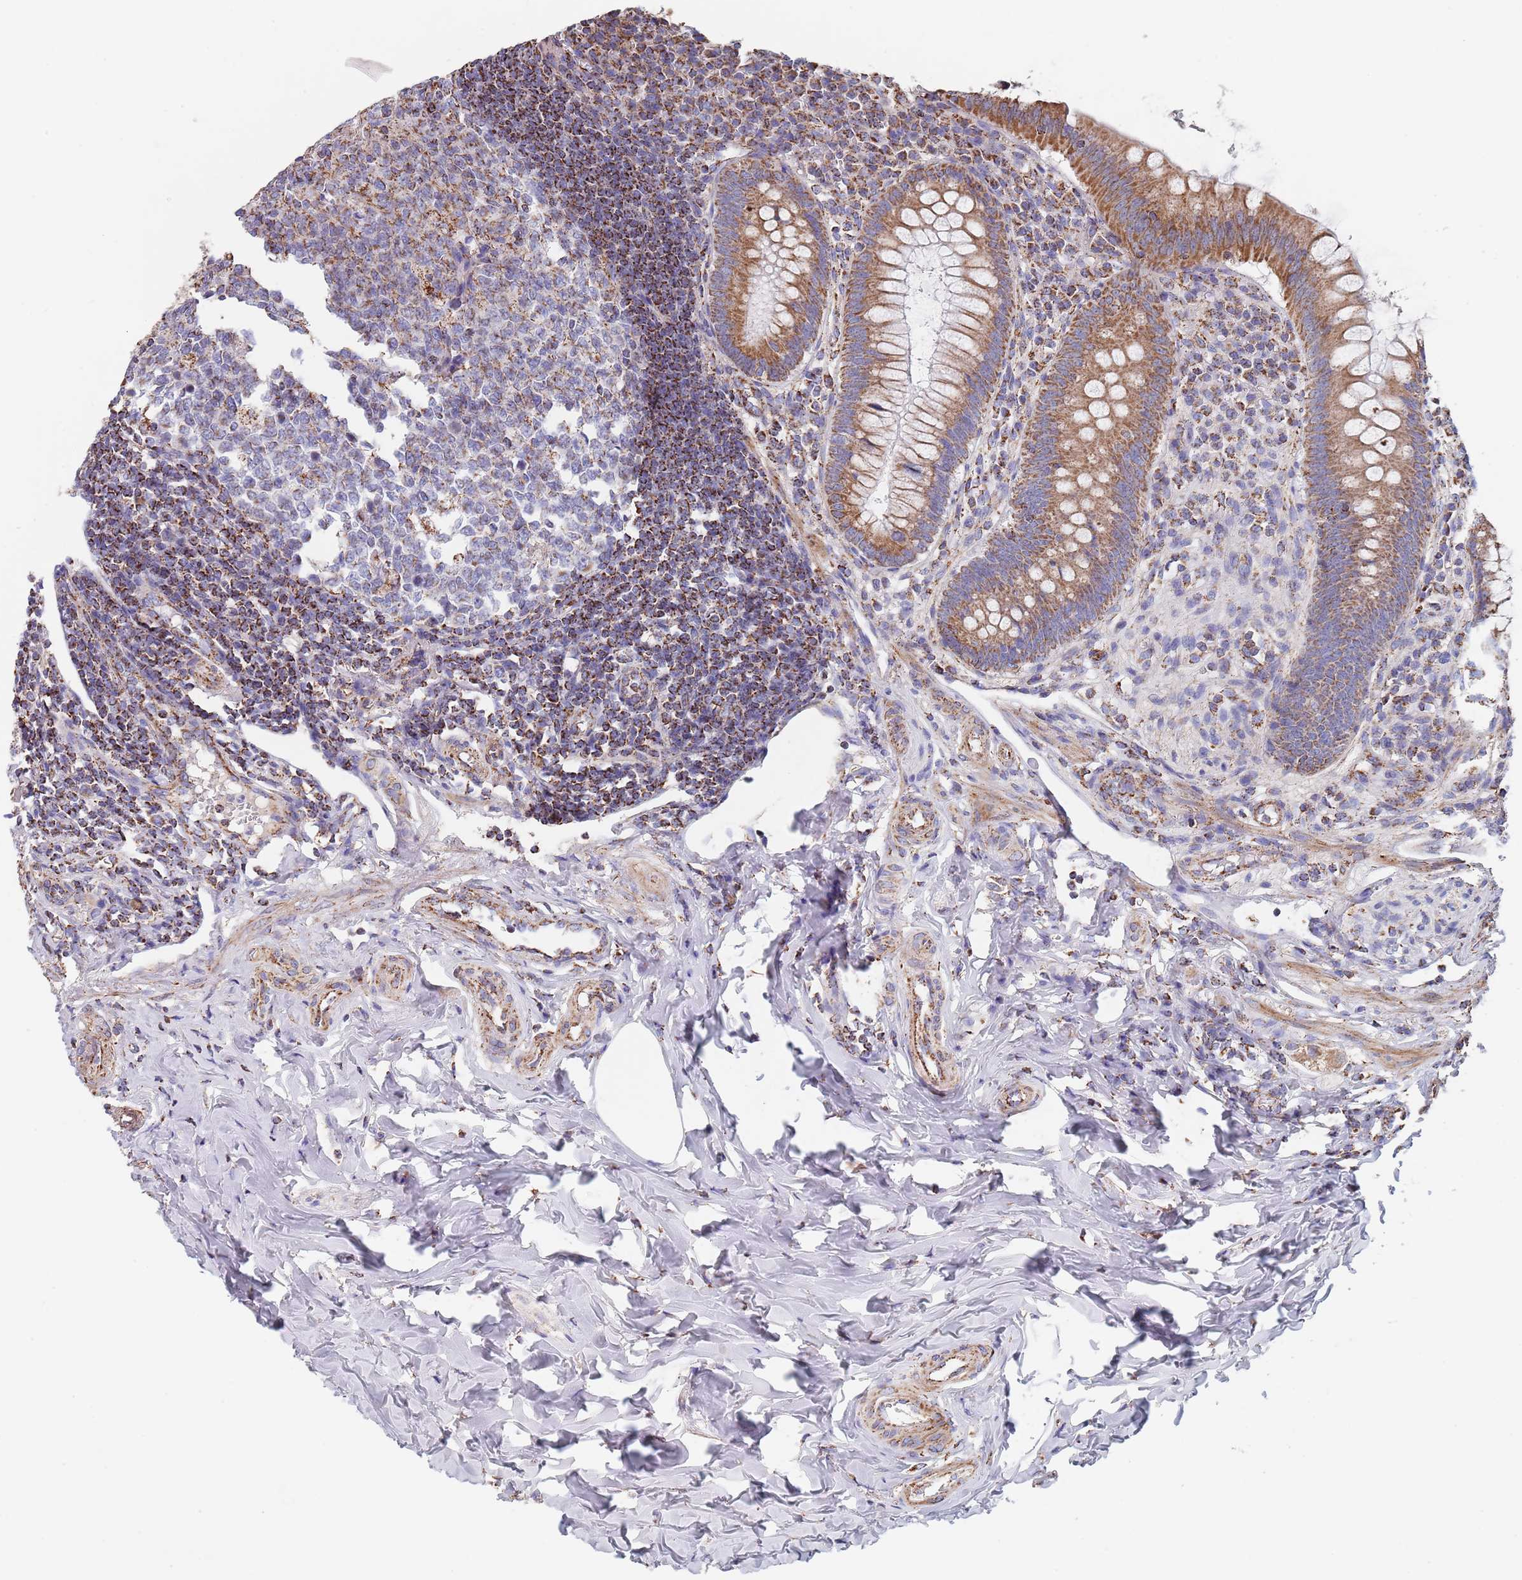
{"staining": {"intensity": "moderate", "quantity": ">75%", "location": "cytoplasmic/membranous"}, "tissue": "appendix", "cell_type": "Glandular cells", "image_type": "normal", "snomed": [{"axis": "morphology", "description": "Normal tissue, NOS"}, {"axis": "topography", "description": "Appendix"}], "caption": "Immunohistochemical staining of benign human appendix demonstrates moderate cytoplasmic/membranous protein expression in about >75% of glandular cells. (brown staining indicates protein expression, while blue staining denotes nuclei).", "gene": "PGP", "patient": {"sex": "female", "age": 33}}